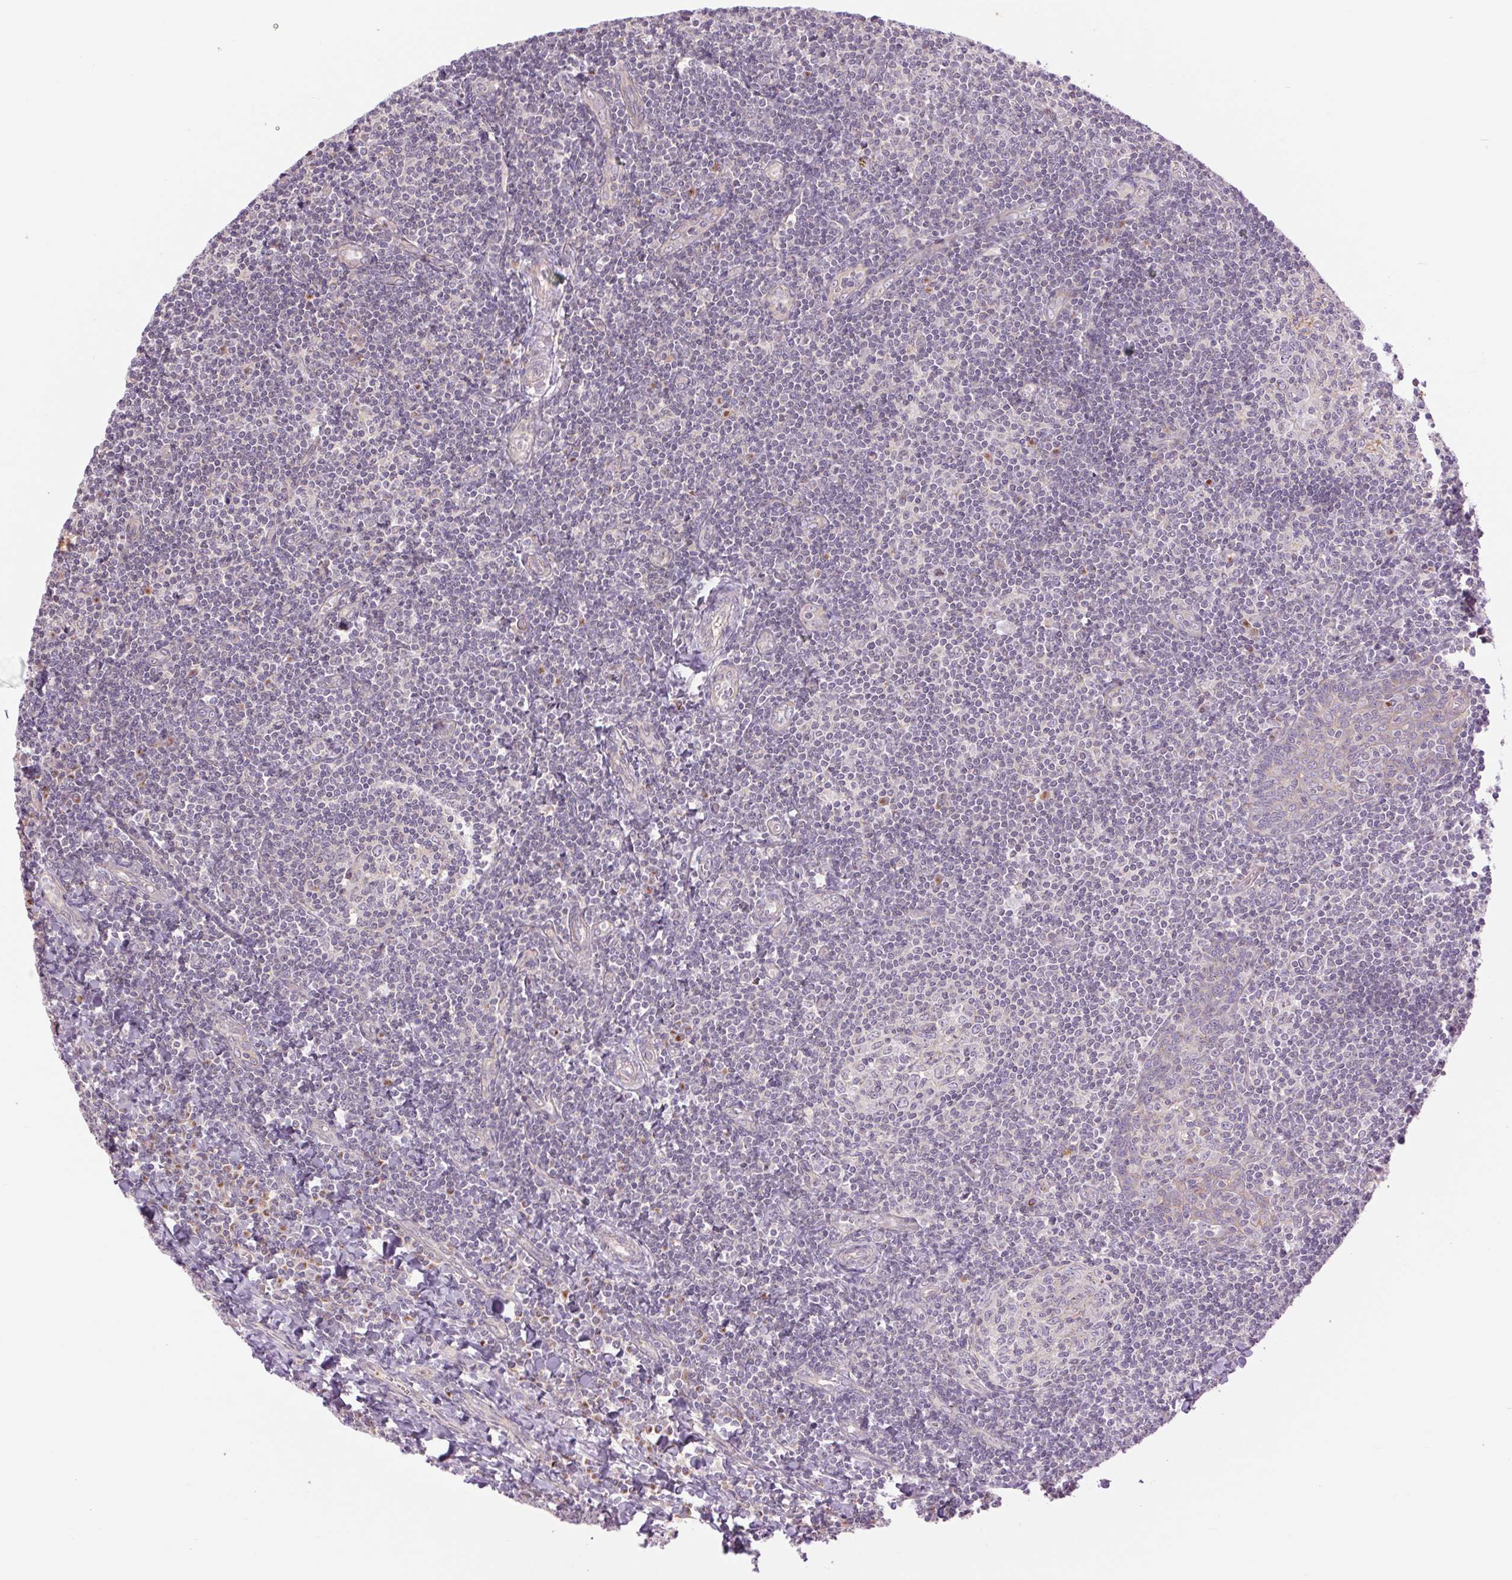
{"staining": {"intensity": "negative", "quantity": "none", "location": "none"}, "tissue": "tonsil", "cell_type": "Germinal center cells", "image_type": "normal", "snomed": [{"axis": "morphology", "description": "Normal tissue, NOS"}, {"axis": "morphology", "description": "Inflammation, NOS"}, {"axis": "topography", "description": "Tonsil"}], "caption": "Immunohistochemistry of benign tonsil reveals no staining in germinal center cells. Nuclei are stained in blue.", "gene": "CTNNA3", "patient": {"sex": "female", "age": 31}}